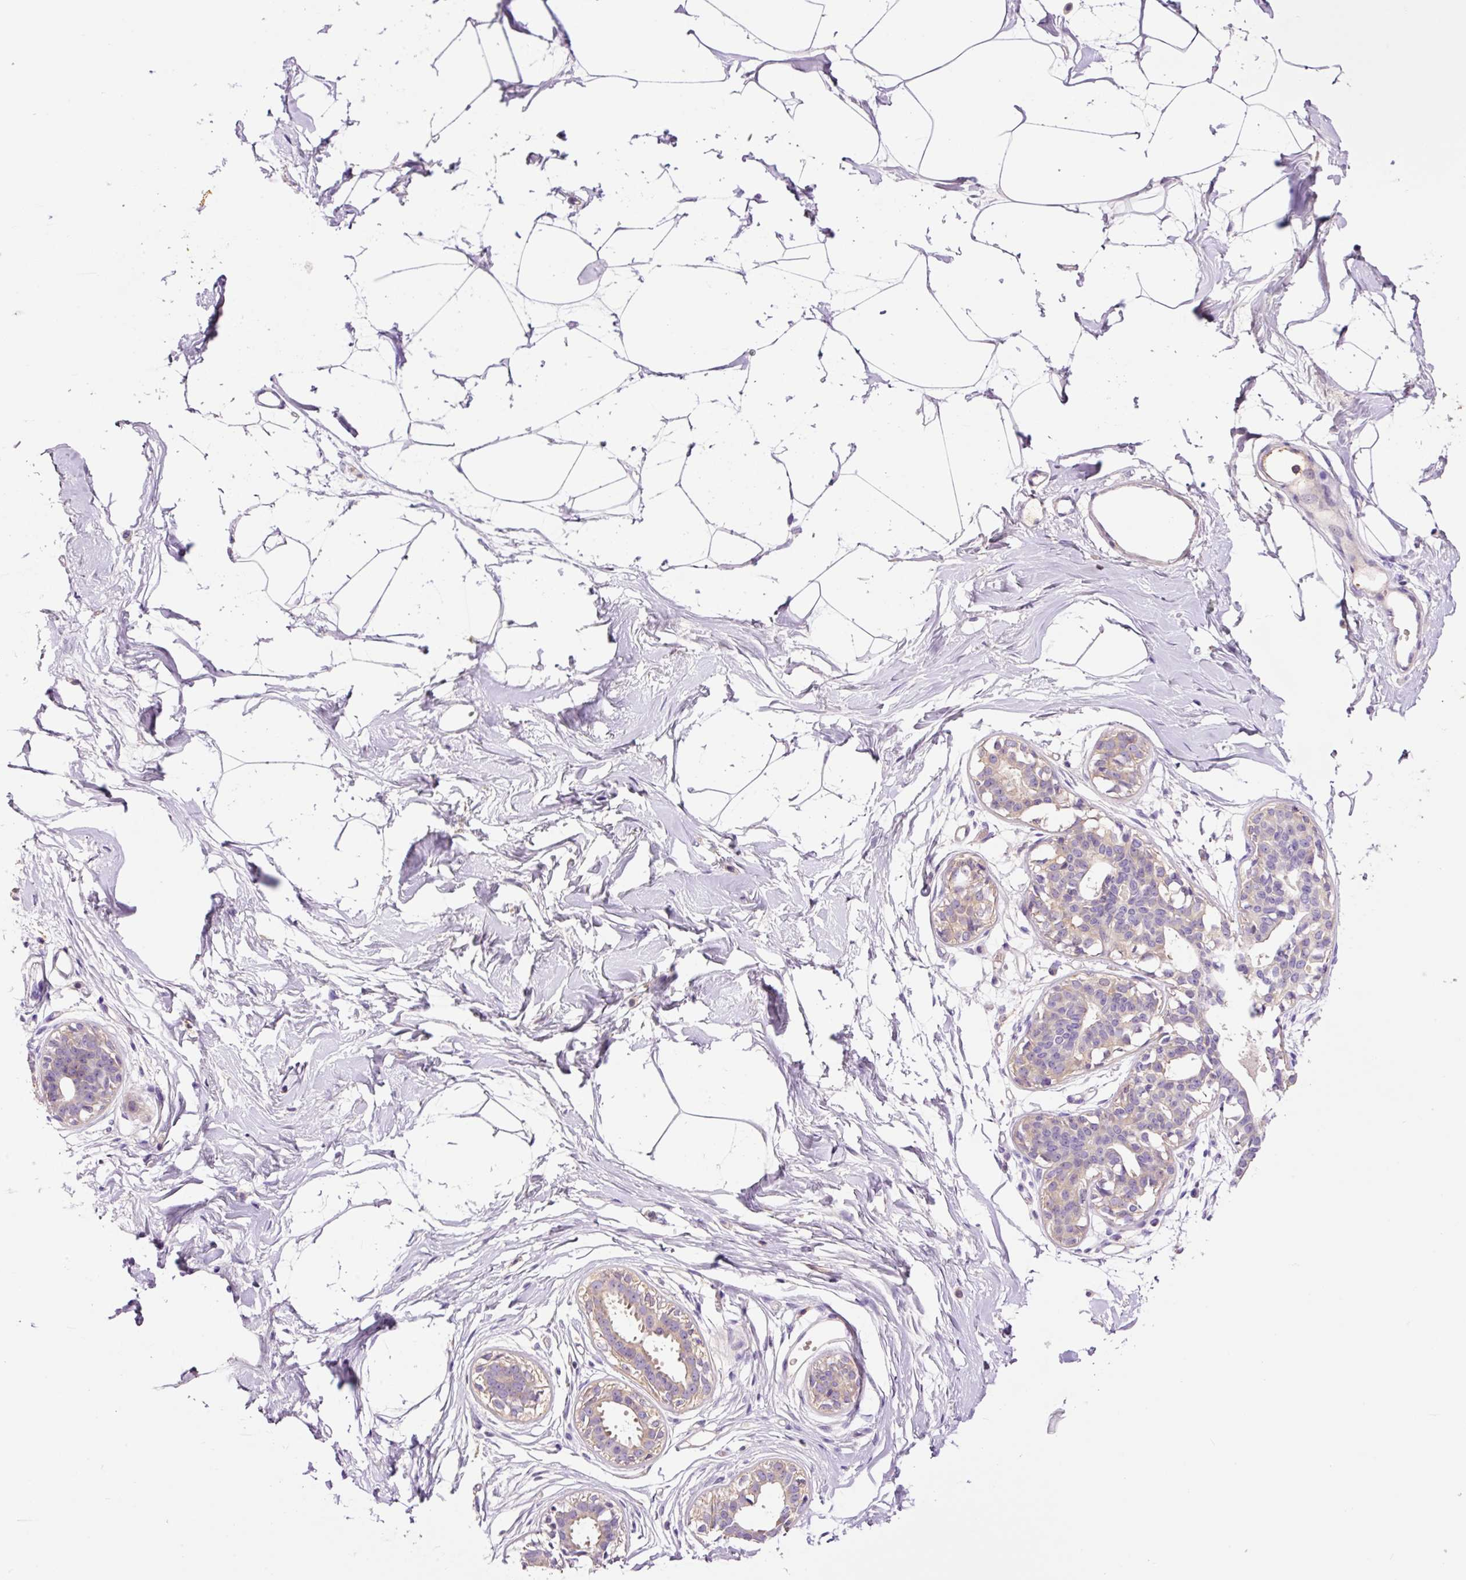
{"staining": {"intensity": "negative", "quantity": "none", "location": "none"}, "tissue": "breast", "cell_type": "Adipocytes", "image_type": "normal", "snomed": [{"axis": "morphology", "description": "Normal tissue, NOS"}, {"axis": "topography", "description": "Breast"}], "caption": "IHC micrograph of benign breast stained for a protein (brown), which reveals no positivity in adipocytes. (Immunohistochemistry (ihc), brightfield microscopy, high magnification).", "gene": "DPPA4", "patient": {"sex": "female", "age": 45}}